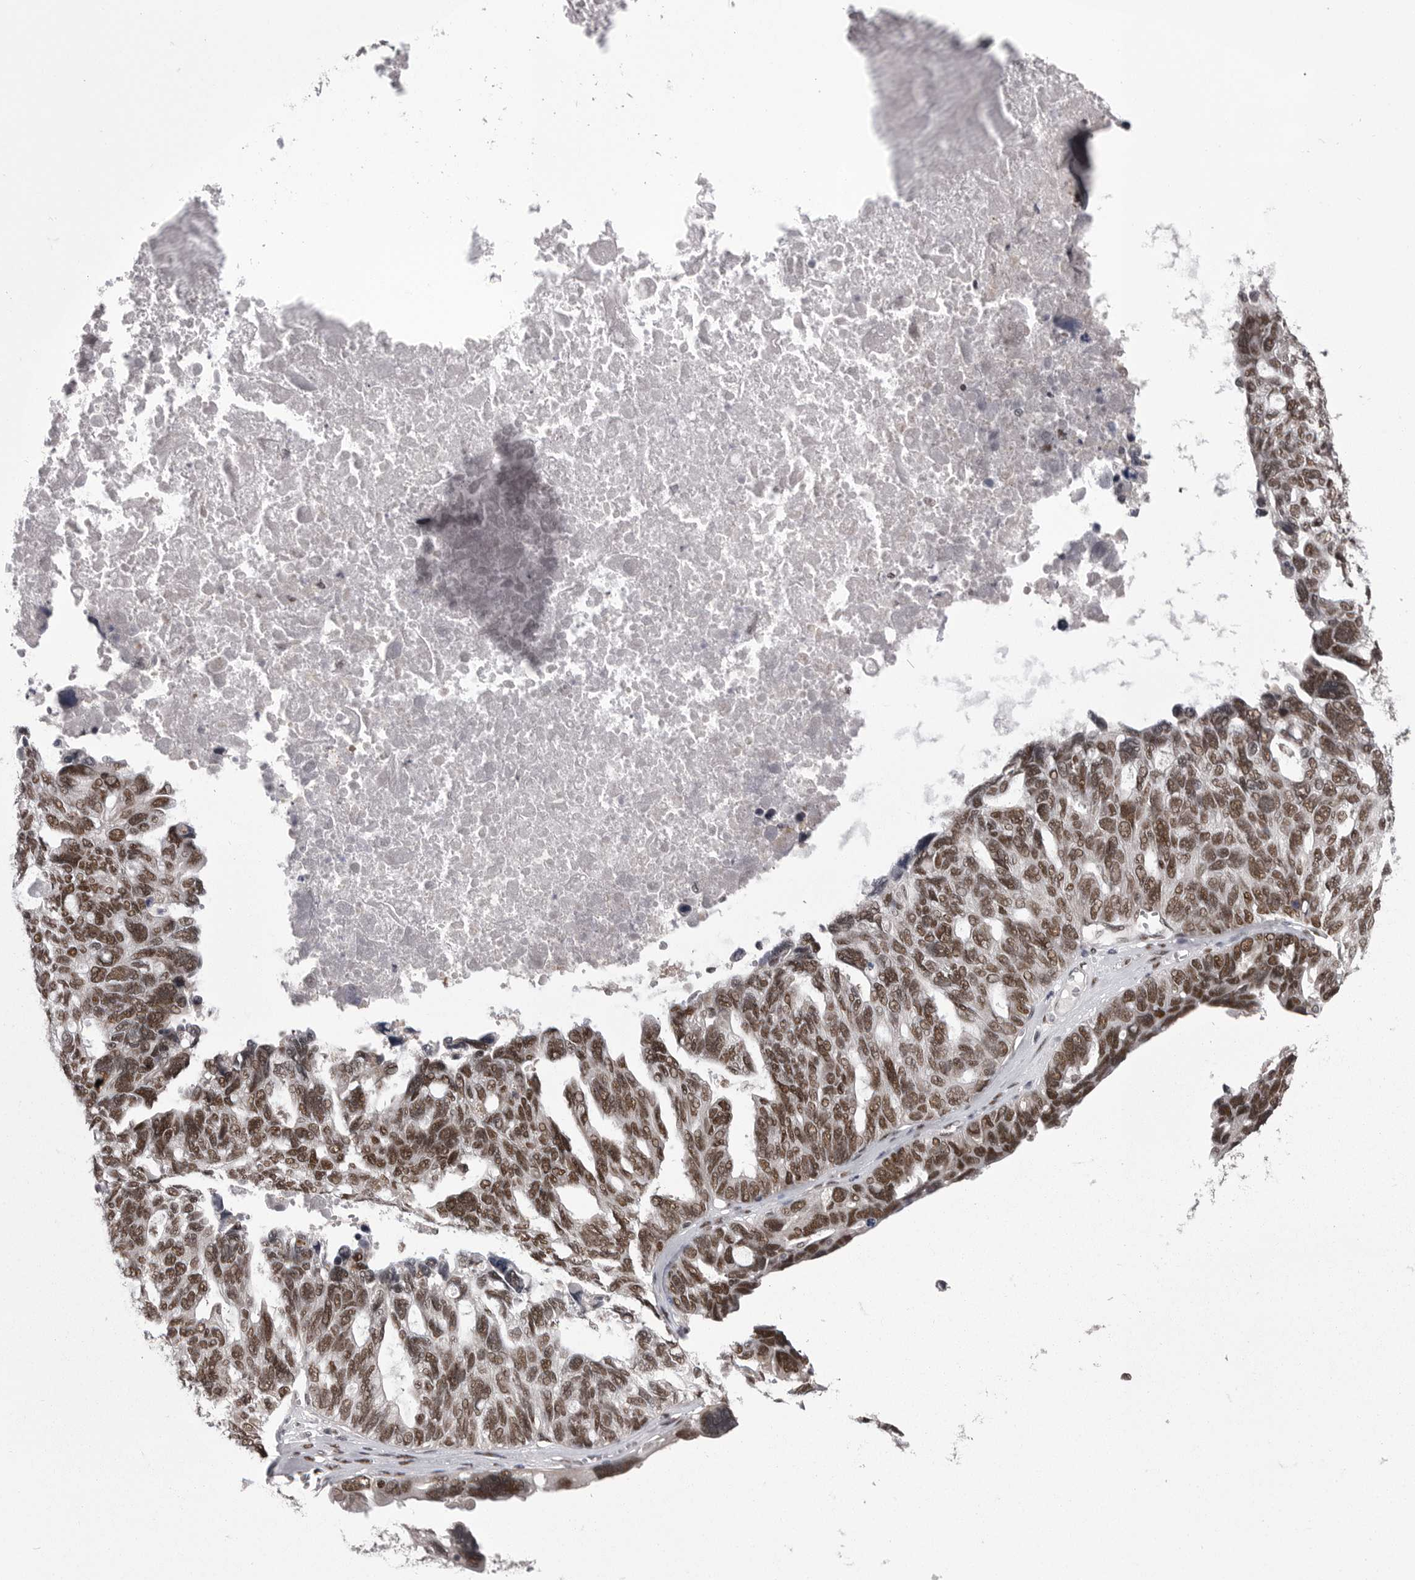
{"staining": {"intensity": "strong", "quantity": ">75%", "location": "nuclear"}, "tissue": "ovarian cancer", "cell_type": "Tumor cells", "image_type": "cancer", "snomed": [{"axis": "morphology", "description": "Cystadenocarcinoma, serous, NOS"}, {"axis": "topography", "description": "Ovary"}], "caption": "Human ovarian cancer stained for a protein (brown) exhibits strong nuclear positive positivity in approximately >75% of tumor cells.", "gene": "MEPCE", "patient": {"sex": "female", "age": 79}}